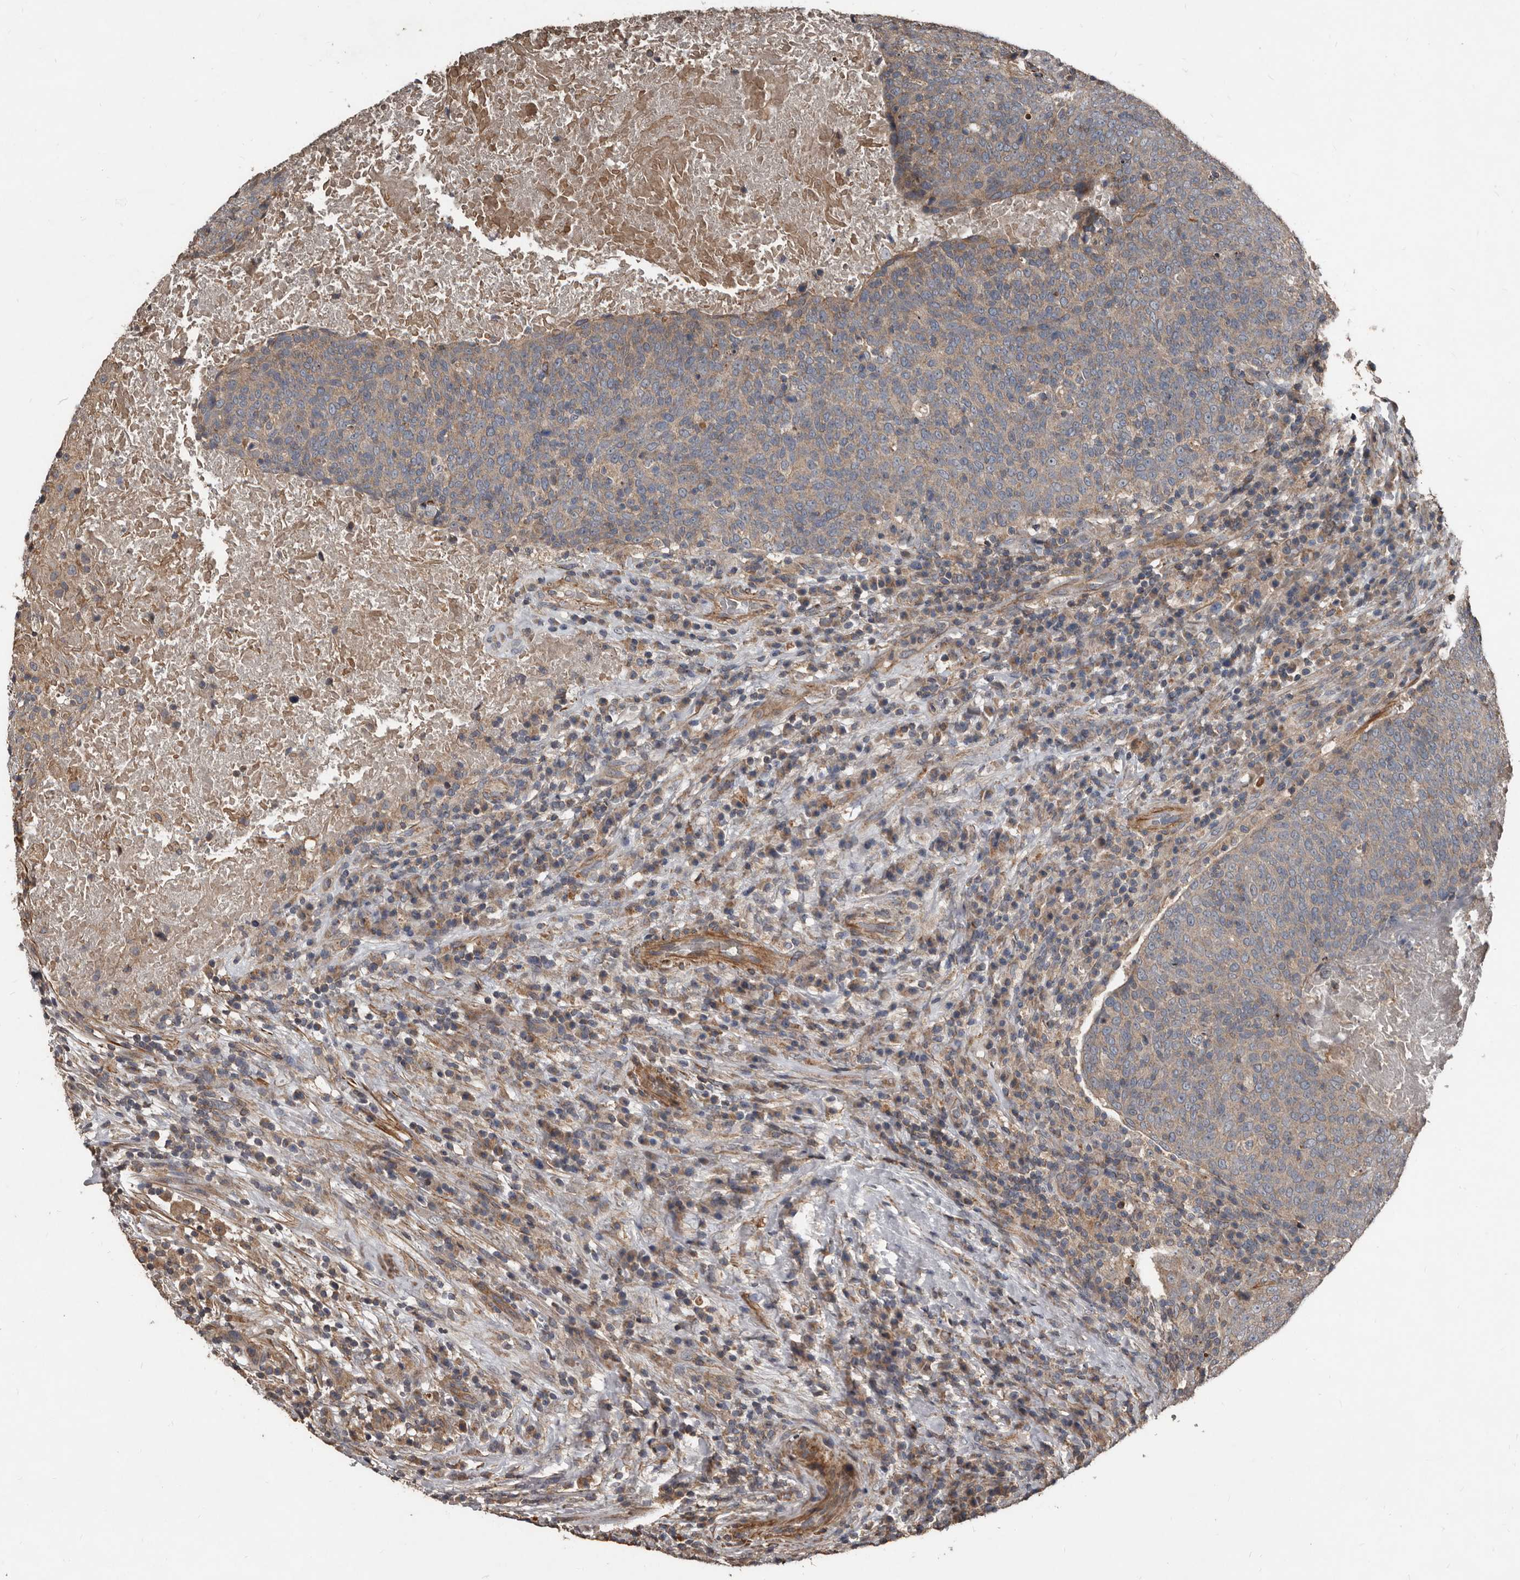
{"staining": {"intensity": "weak", "quantity": ">75%", "location": "cytoplasmic/membranous"}, "tissue": "head and neck cancer", "cell_type": "Tumor cells", "image_type": "cancer", "snomed": [{"axis": "morphology", "description": "Squamous cell carcinoma, NOS"}, {"axis": "morphology", "description": "Squamous cell carcinoma, metastatic, NOS"}, {"axis": "topography", "description": "Lymph node"}, {"axis": "topography", "description": "Head-Neck"}], "caption": "This micrograph reveals IHC staining of human metastatic squamous cell carcinoma (head and neck), with low weak cytoplasmic/membranous staining in about >75% of tumor cells.", "gene": "GREB1", "patient": {"sex": "male", "age": 62}}